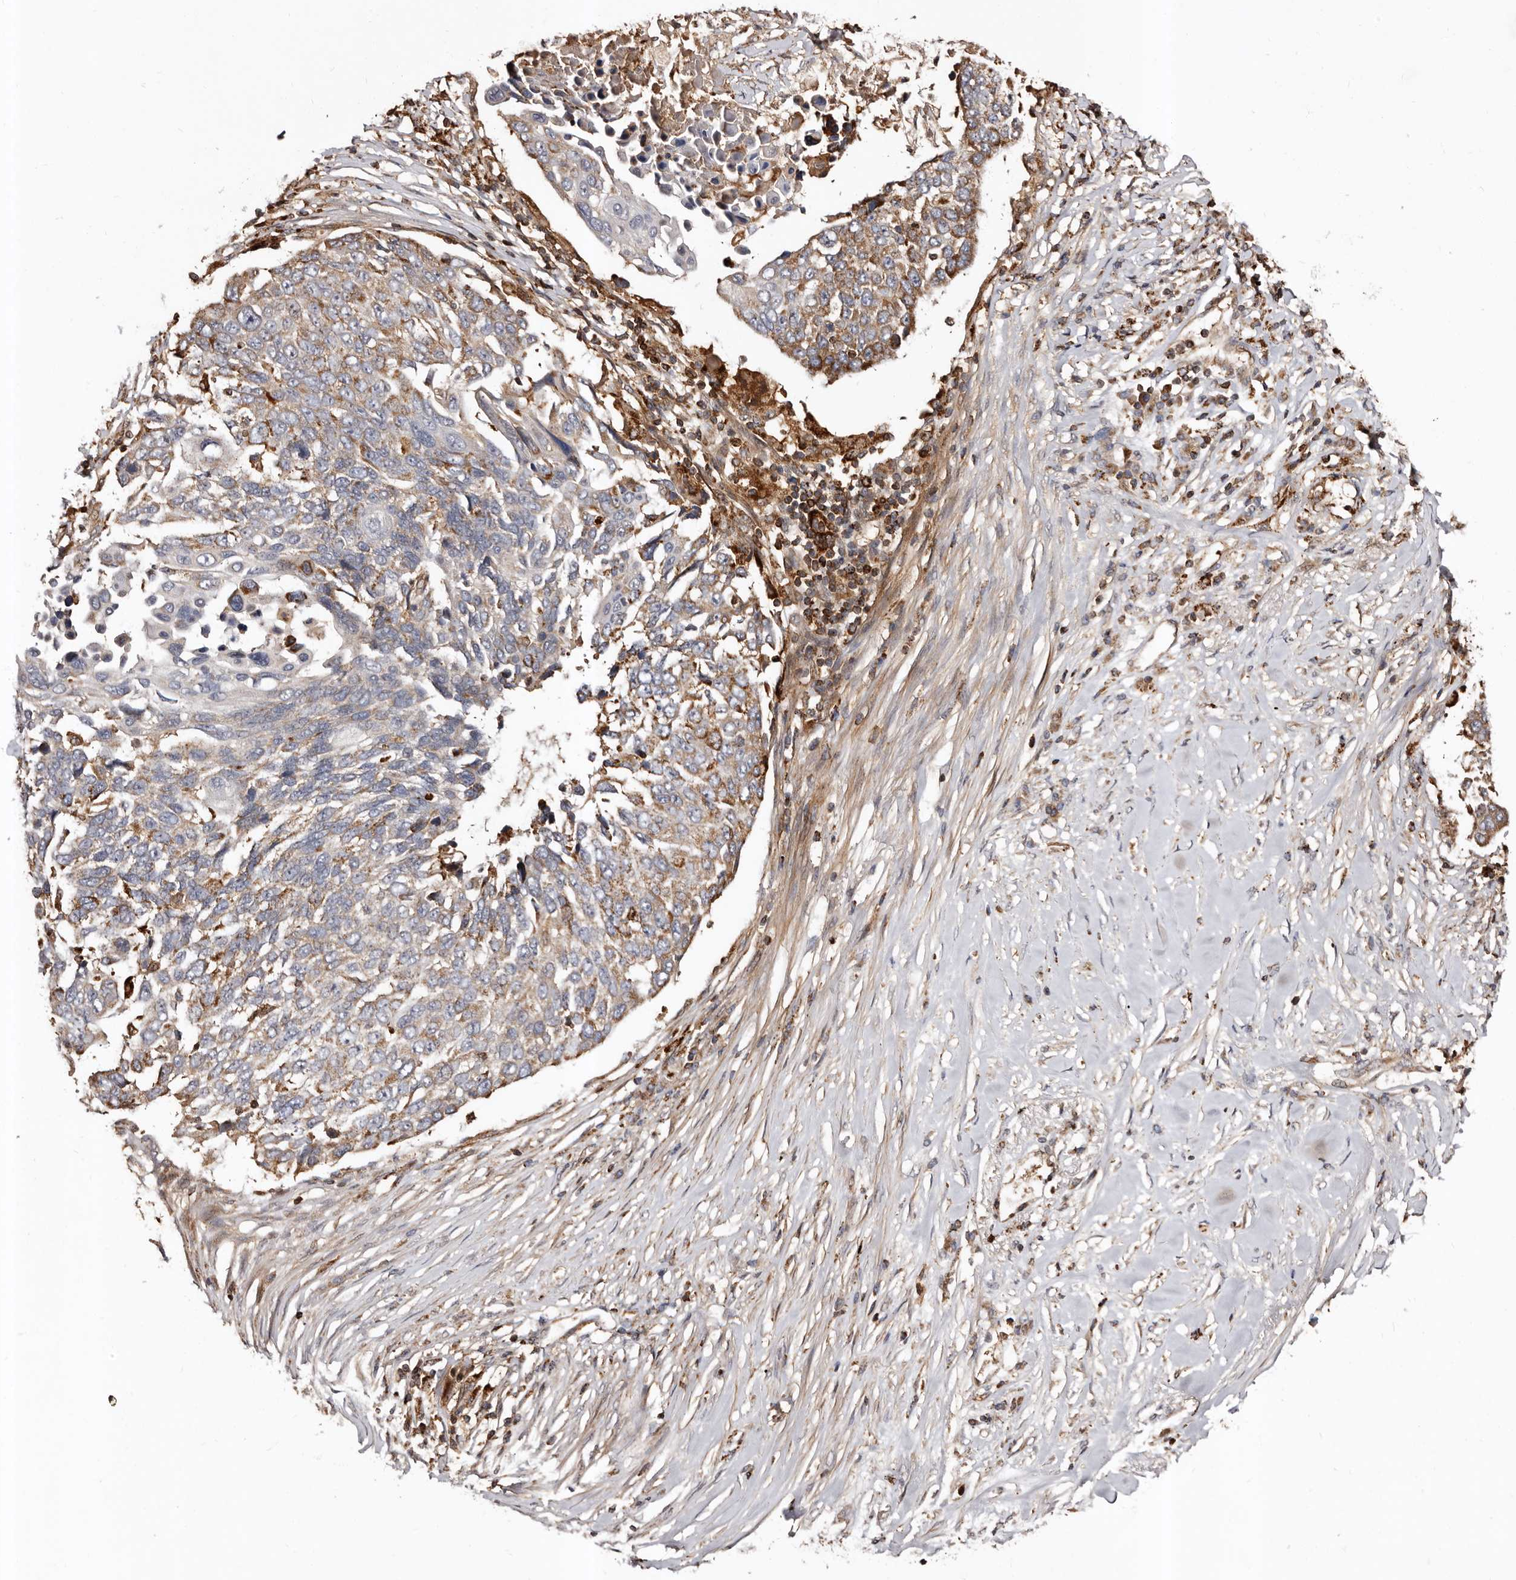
{"staining": {"intensity": "moderate", "quantity": "<25%", "location": "cytoplasmic/membranous"}, "tissue": "lung cancer", "cell_type": "Tumor cells", "image_type": "cancer", "snomed": [{"axis": "morphology", "description": "Squamous cell carcinoma, NOS"}, {"axis": "topography", "description": "Lung"}], "caption": "Human lung cancer stained for a protein (brown) shows moderate cytoplasmic/membranous positive expression in approximately <25% of tumor cells.", "gene": "BAX", "patient": {"sex": "male", "age": 66}}